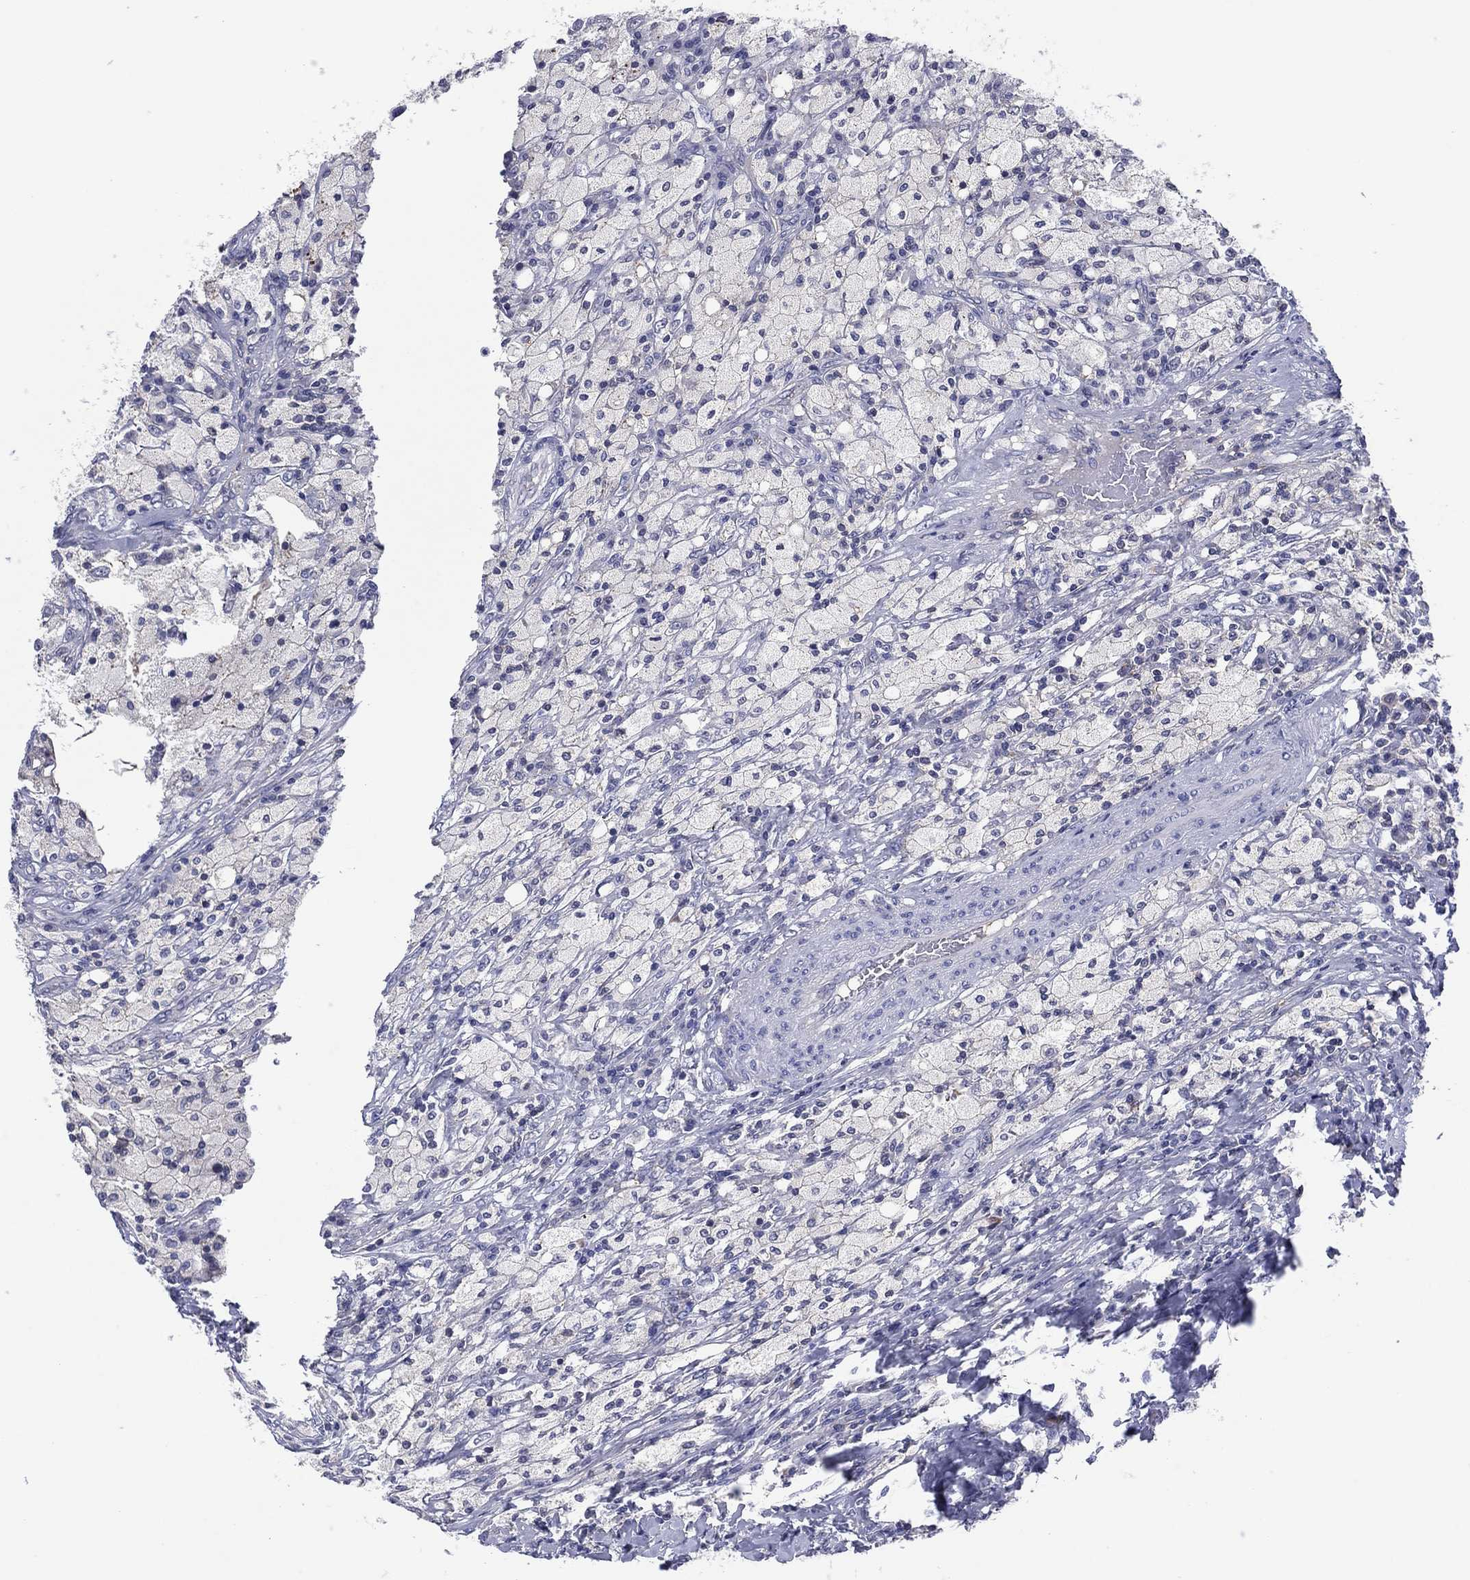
{"staining": {"intensity": "negative", "quantity": "none", "location": "none"}, "tissue": "testis cancer", "cell_type": "Tumor cells", "image_type": "cancer", "snomed": [{"axis": "morphology", "description": "Necrosis, NOS"}, {"axis": "morphology", "description": "Carcinoma, Embryonal, NOS"}, {"axis": "topography", "description": "Testis"}], "caption": "IHC of human testis embryonal carcinoma shows no expression in tumor cells.", "gene": "TRIM31", "patient": {"sex": "male", "age": 19}}